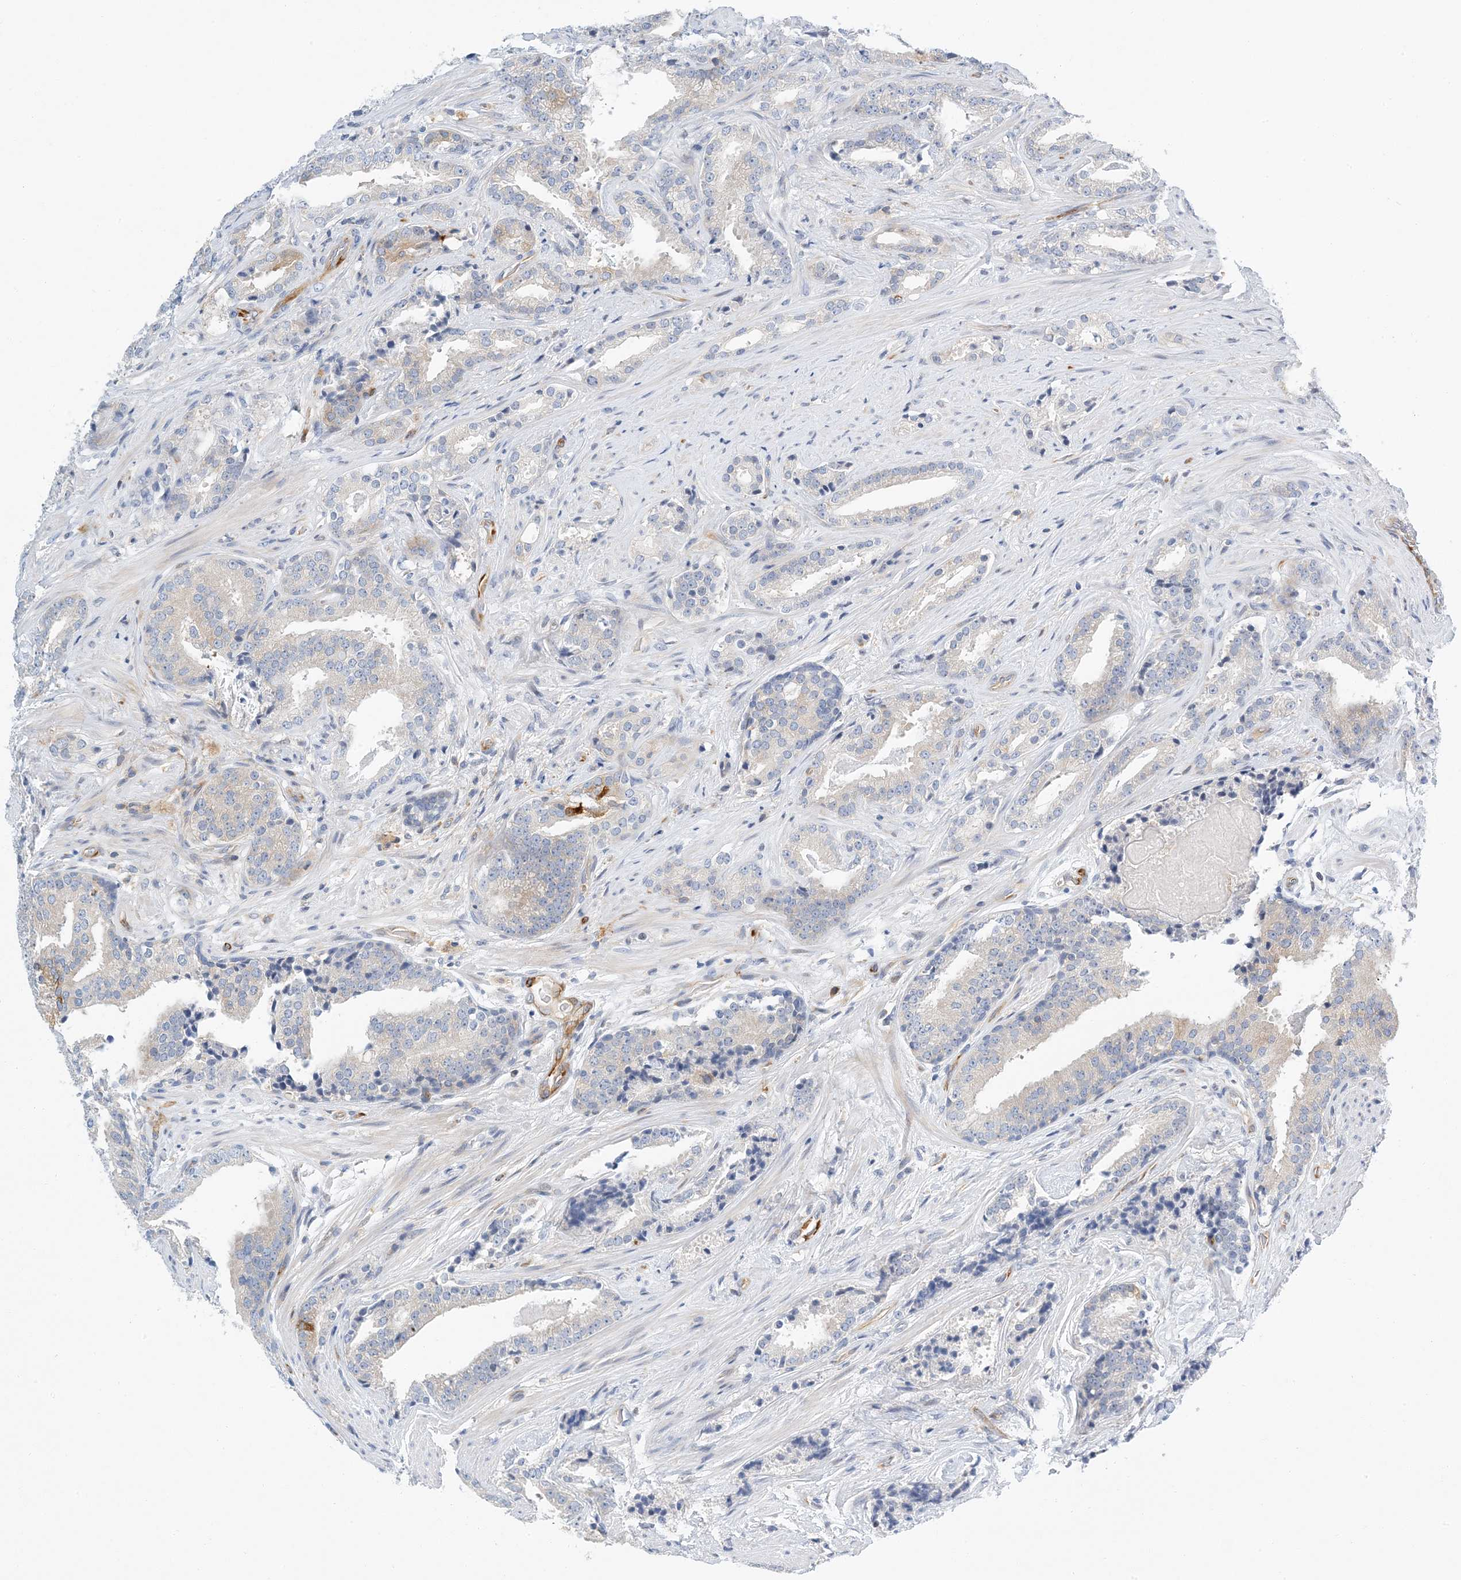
{"staining": {"intensity": "weak", "quantity": "<25%", "location": "cytoplasmic/membranous"}, "tissue": "prostate cancer", "cell_type": "Tumor cells", "image_type": "cancer", "snomed": [{"axis": "morphology", "description": "Adenocarcinoma, Low grade"}, {"axis": "topography", "description": "Prostate"}], "caption": "High magnification brightfield microscopy of prostate low-grade adenocarcinoma stained with DAB (brown) and counterstained with hematoxylin (blue): tumor cells show no significant expression.", "gene": "PCDHA2", "patient": {"sex": "male", "age": 67}}